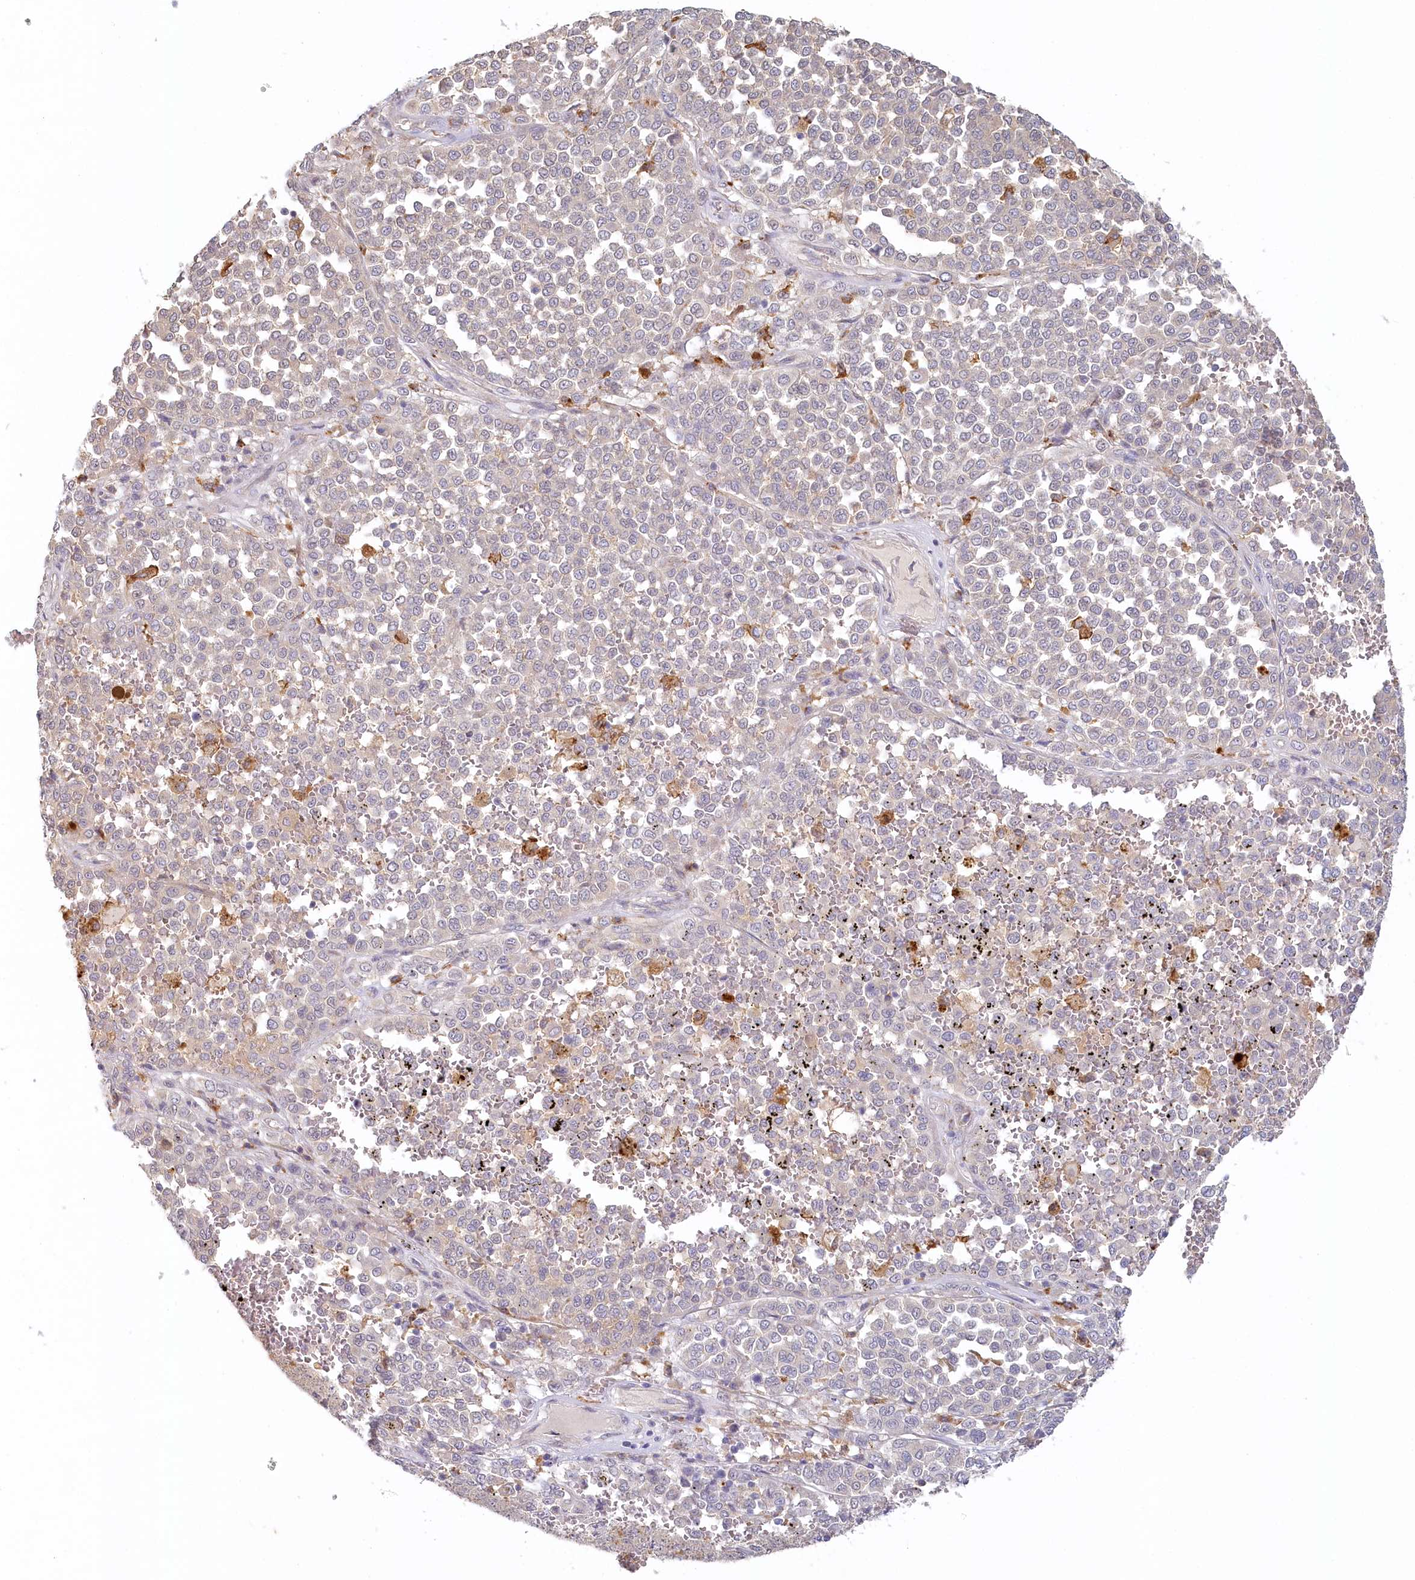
{"staining": {"intensity": "negative", "quantity": "none", "location": "none"}, "tissue": "melanoma", "cell_type": "Tumor cells", "image_type": "cancer", "snomed": [{"axis": "morphology", "description": "Malignant melanoma, Metastatic site"}, {"axis": "topography", "description": "Pancreas"}], "caption": "Tumor cells show no significant positivity in malignant melanoma (metastatic site). (DAB immunohistochemistry (IHC) visualized using brightfield microscopy, high magnification).", "gene": "VSIG1", "patient": {"sex": "female", "age": 30}}